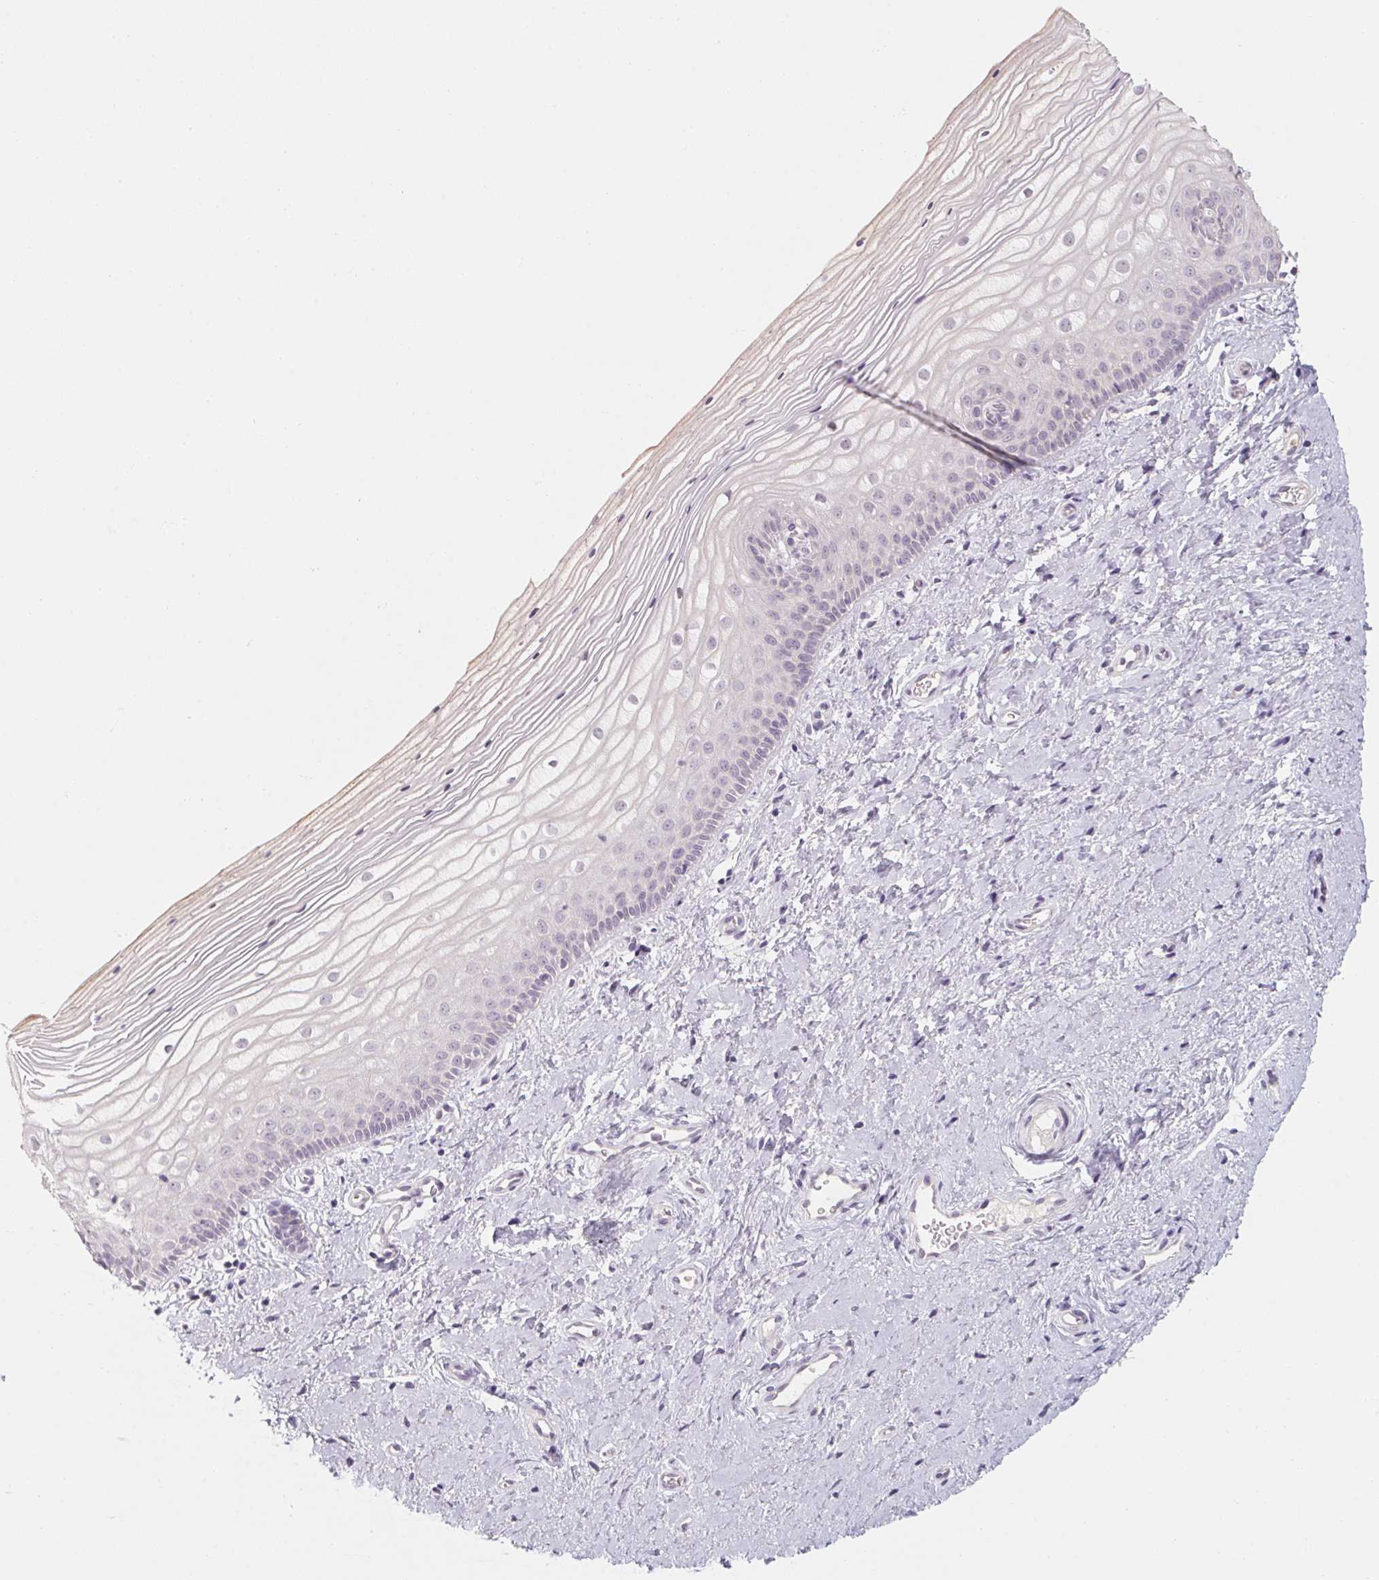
{"staining": {"intensity": "negative", "quantity": "none", "location": "none"}, "tissue": "vagina", "cell_type": "Squamous epithelial cells", "image_type": "normal", "snomed": [{"axis": "morphology", "description": "Normal tissue, NOS"}, {"axis": "topography", "description": "Vagina"}], "caption": "High power microscopy micrograph of an immunohistochemistry (IHC) photomicrograph of normal vagina, revealing no significant staining in squamous epithelial cells.", "gene": "CAPZA3", "patient": {"sex": "female", "age": 39}}